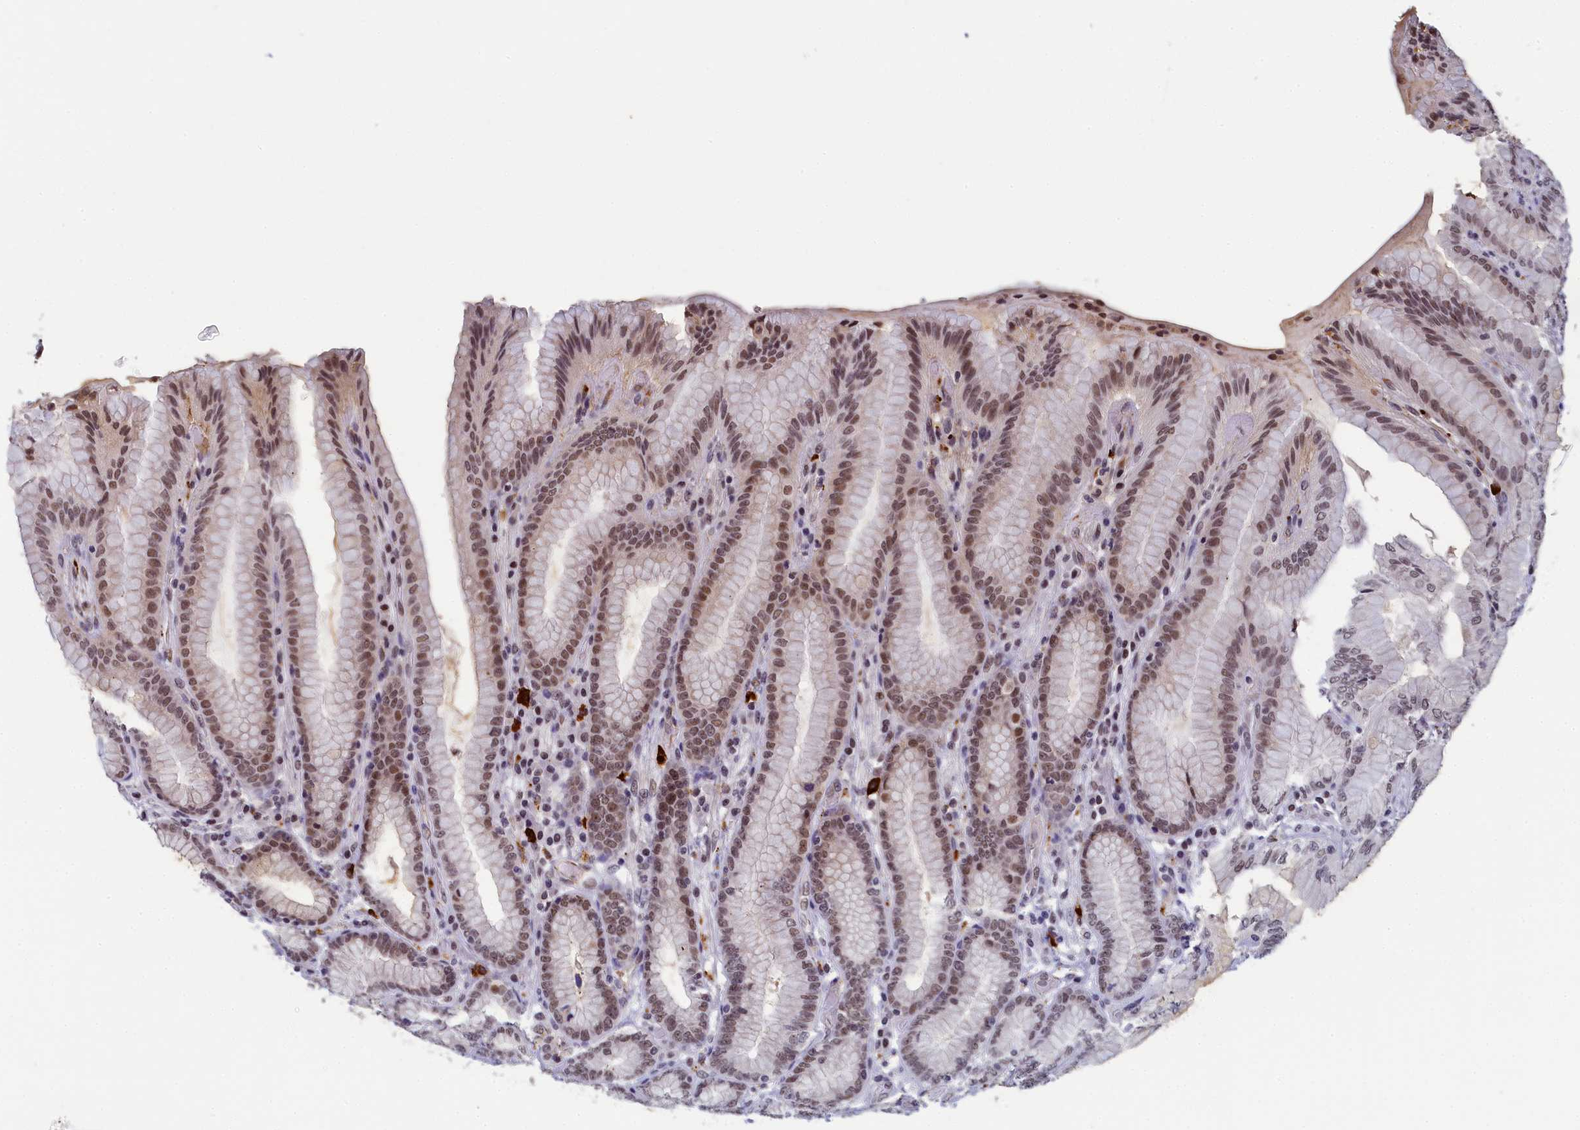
{"staining": {"intensity": "moderate", "quantity": ">75%", "location": "nuclear"}, "tissue": "stomach", "cell_type": "Glandular cells", "image_type": "normal", "snomed": [{"axis": "morphology", "description": "Normal tissue, NOS"}, {"axis": "topography", "description": "Stomach, upper"}, {"axis": "topography", "description": "Stomach, lower"}], "caption": "Immunohistochemistry image of unremarkable stomach stained for a protein (brown), which displays medium levels of moderate nuclear expression in about >75% of glandular cells.", "gene": "INTS14", "patient": {"sex": "female", "age": 76}}